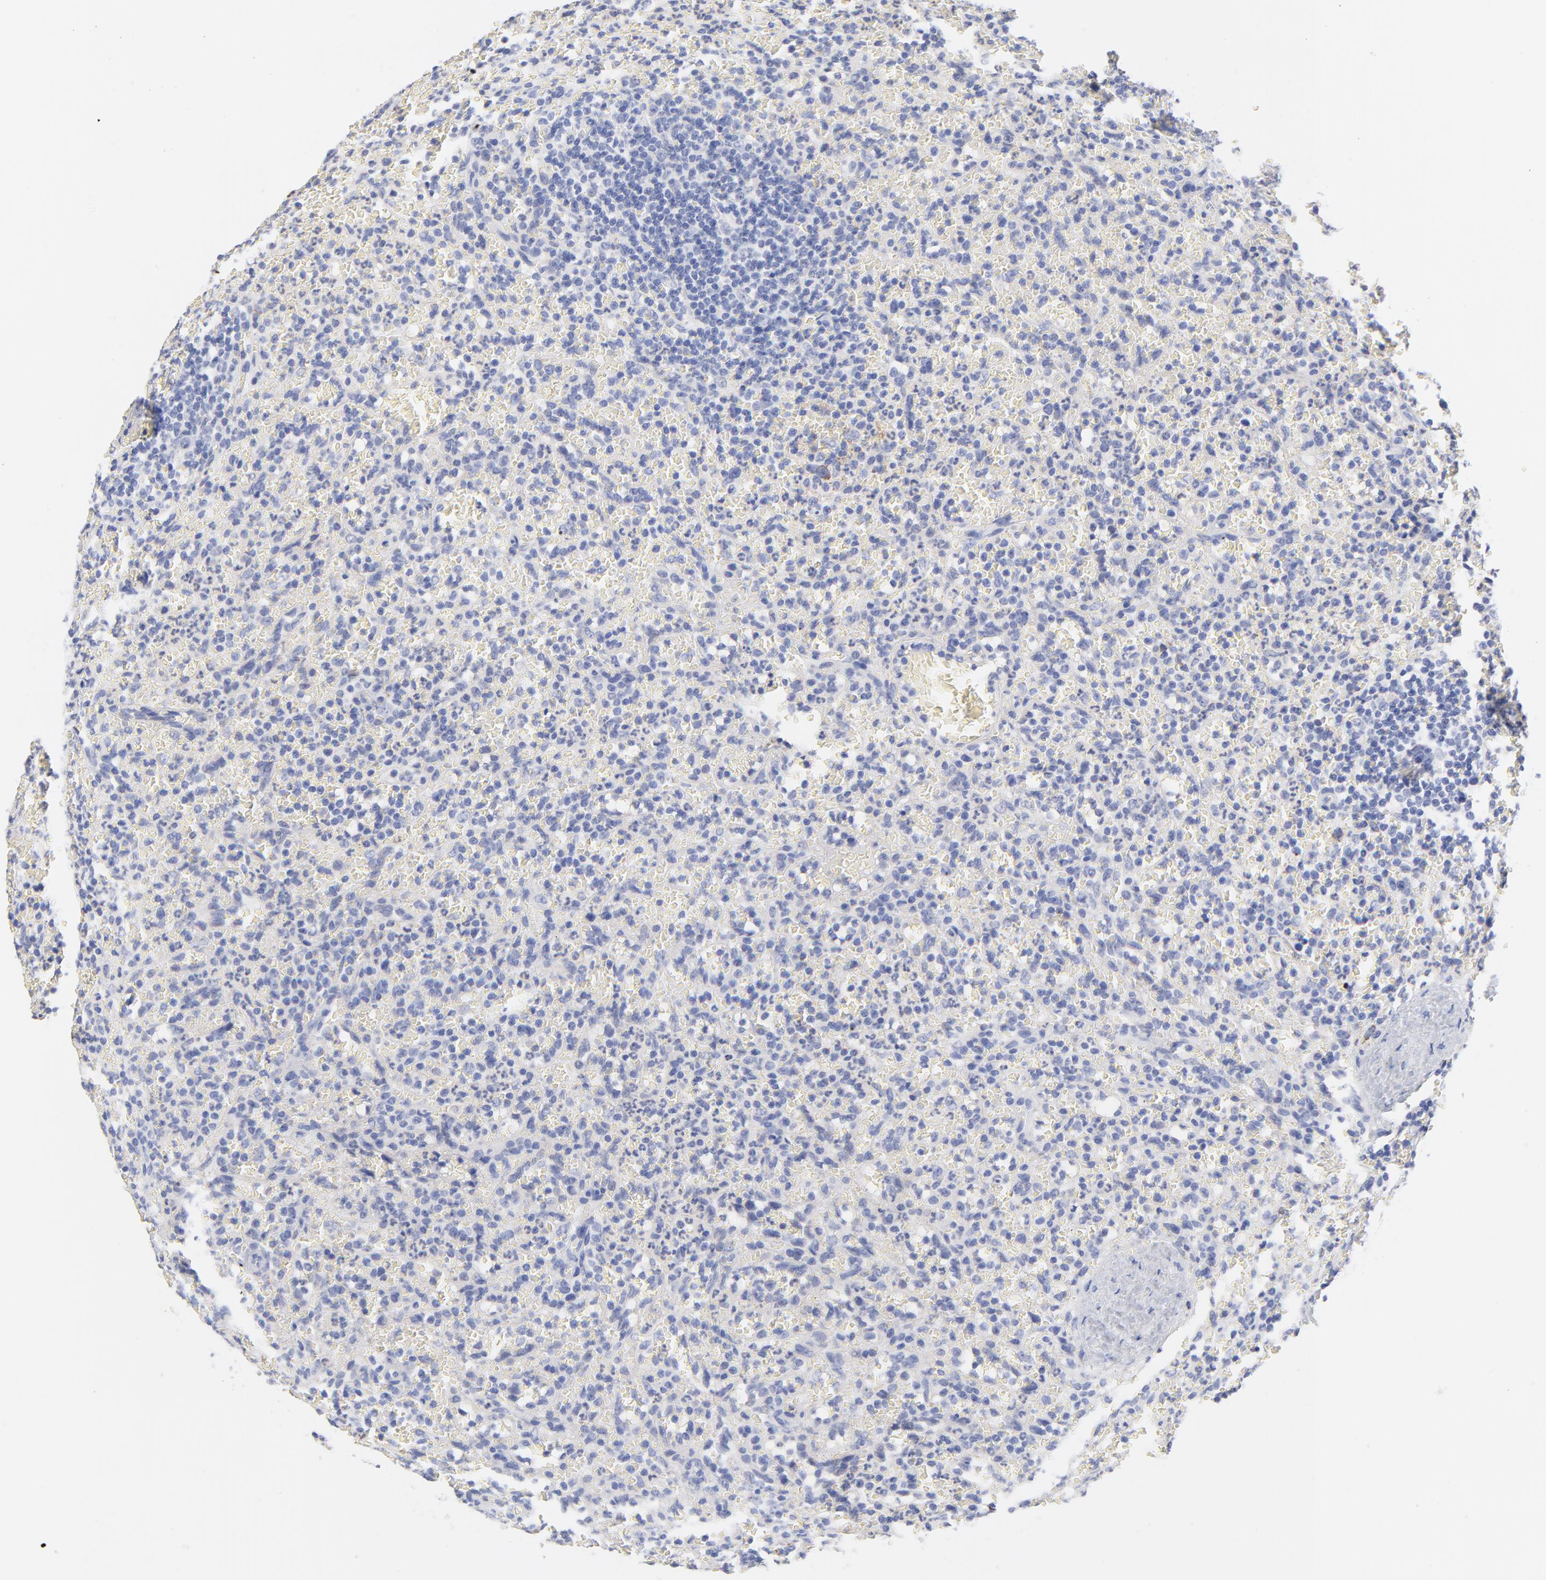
{"staining": {"intensity": "negative", "quantity": "none", "location": "none"}, "tissue": "lymphoma", "cell_type": "Tumor cells", "image_type": "cancer", "snomed": [{"axis": "morphology", "description": "Malignant lymphoma, non-Hodgkin's type, Low grade"}, {"axis": "topography", "description": "Spleen"}], "caption": "This image is of lymphoma stained with immunohistochemistry (IHC) to label a protein in brown with the nuclei are counter-stained blue. There is no staining in tumor cells. (DAB immunohistochemistry (IHC) with hematoxylin counter stain).", "gene": "FBXO10", "patient": {"sex": "female", "age": 64}}